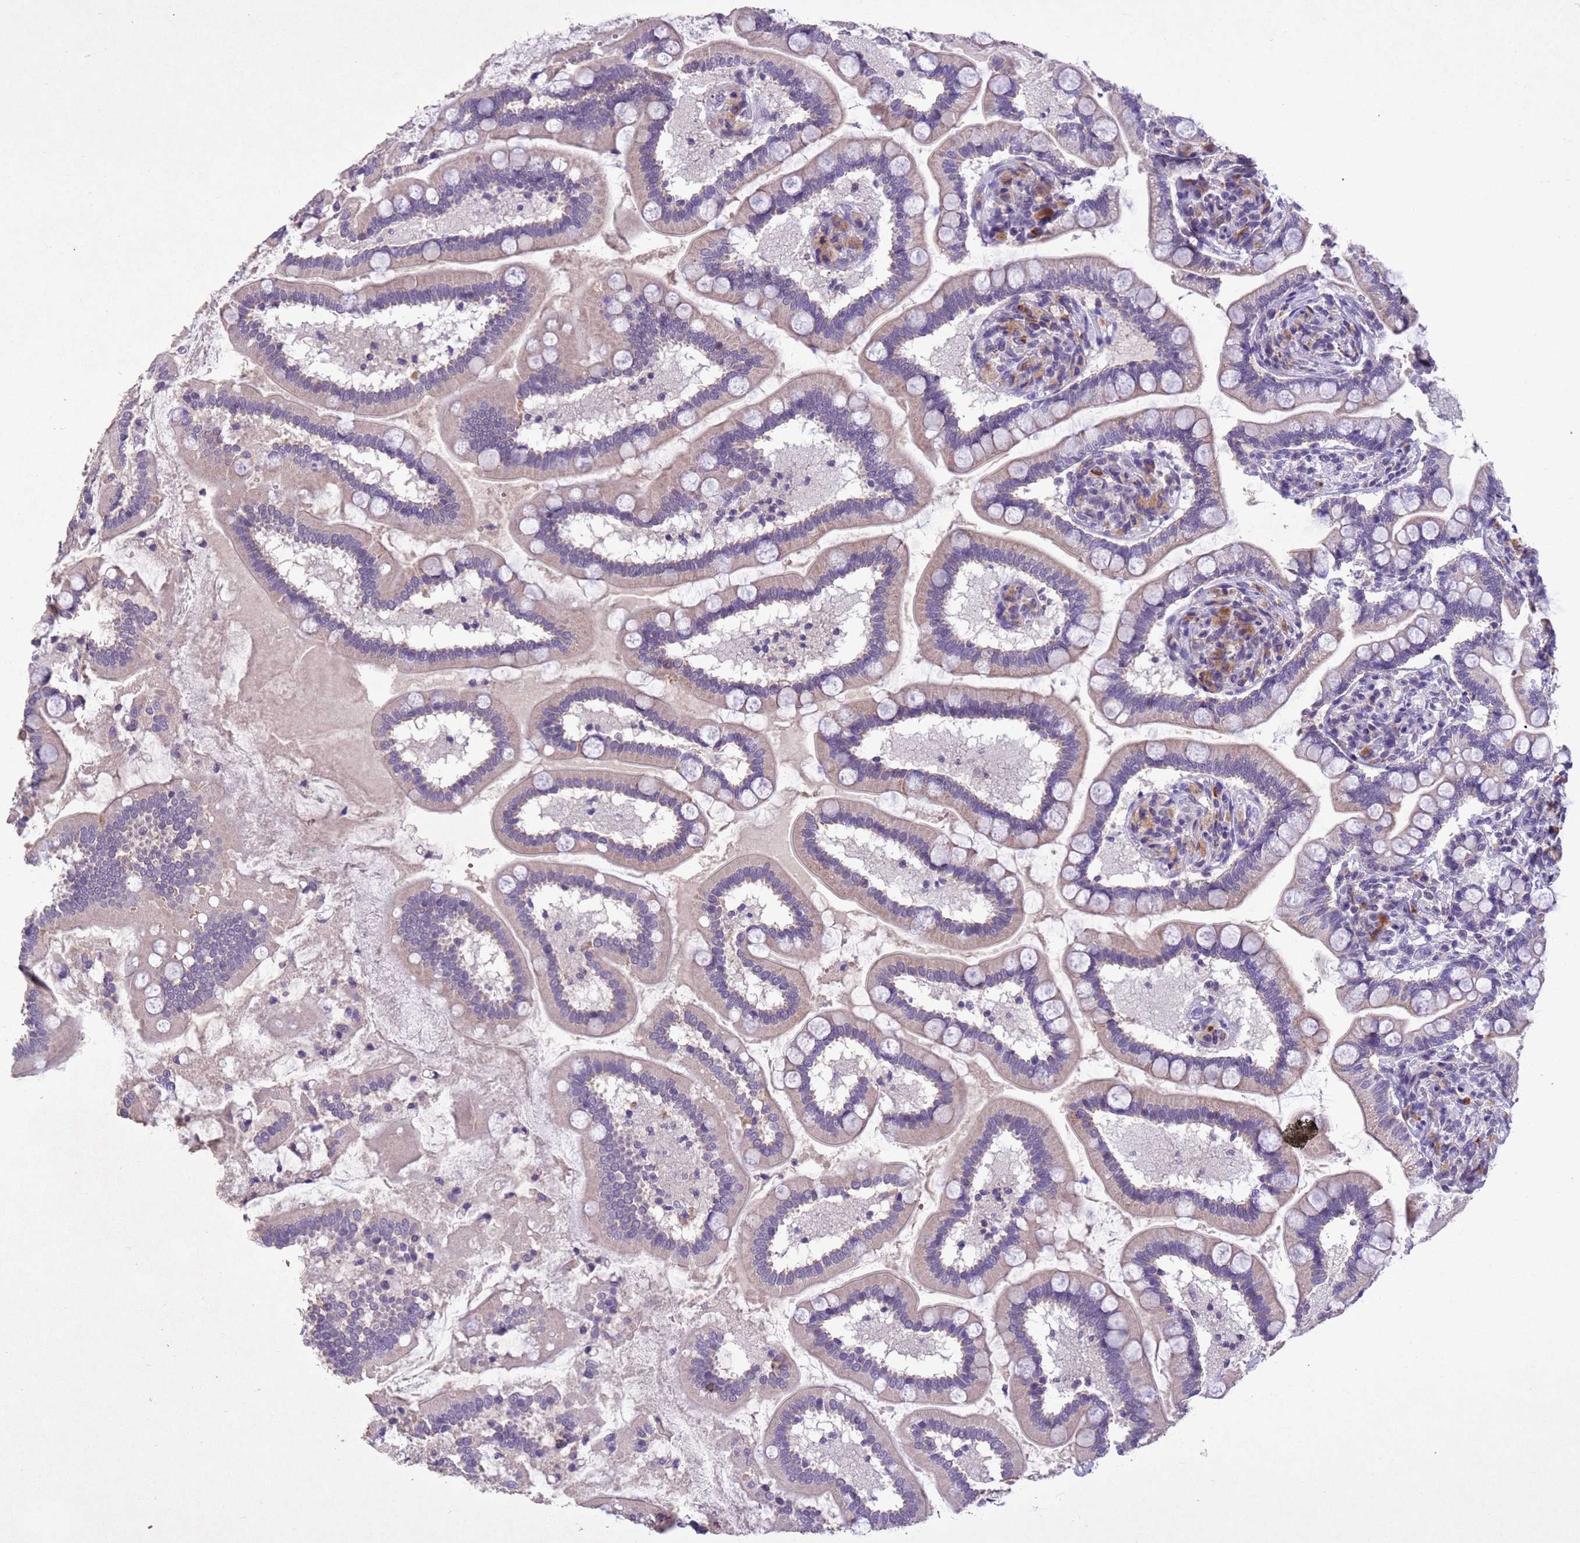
{"staining": {"intensity": "moderate", "quantity": "25%-75%", "location": "cytoplasmic/membranous"}, "tissue": "small intestine", "cell_type": "Glandular cells", "image_type": "normal", "snomed": [{"axis": "morphology", "description": "Normal tissue, NOS"}, {"axis": "topography", "description": "Small intestine"}], "caption": "Protein analysis of normal small intestine displays moderate cytoplasmic/membranous expression in about 25%-75% of glandular cells. (Stains: DAB in brown, nuclei in blue, Microscopy: brightfield microscopy at high magnification).", "gene": "NLRP11", "patient": {"sex": "female", "age": 64}}